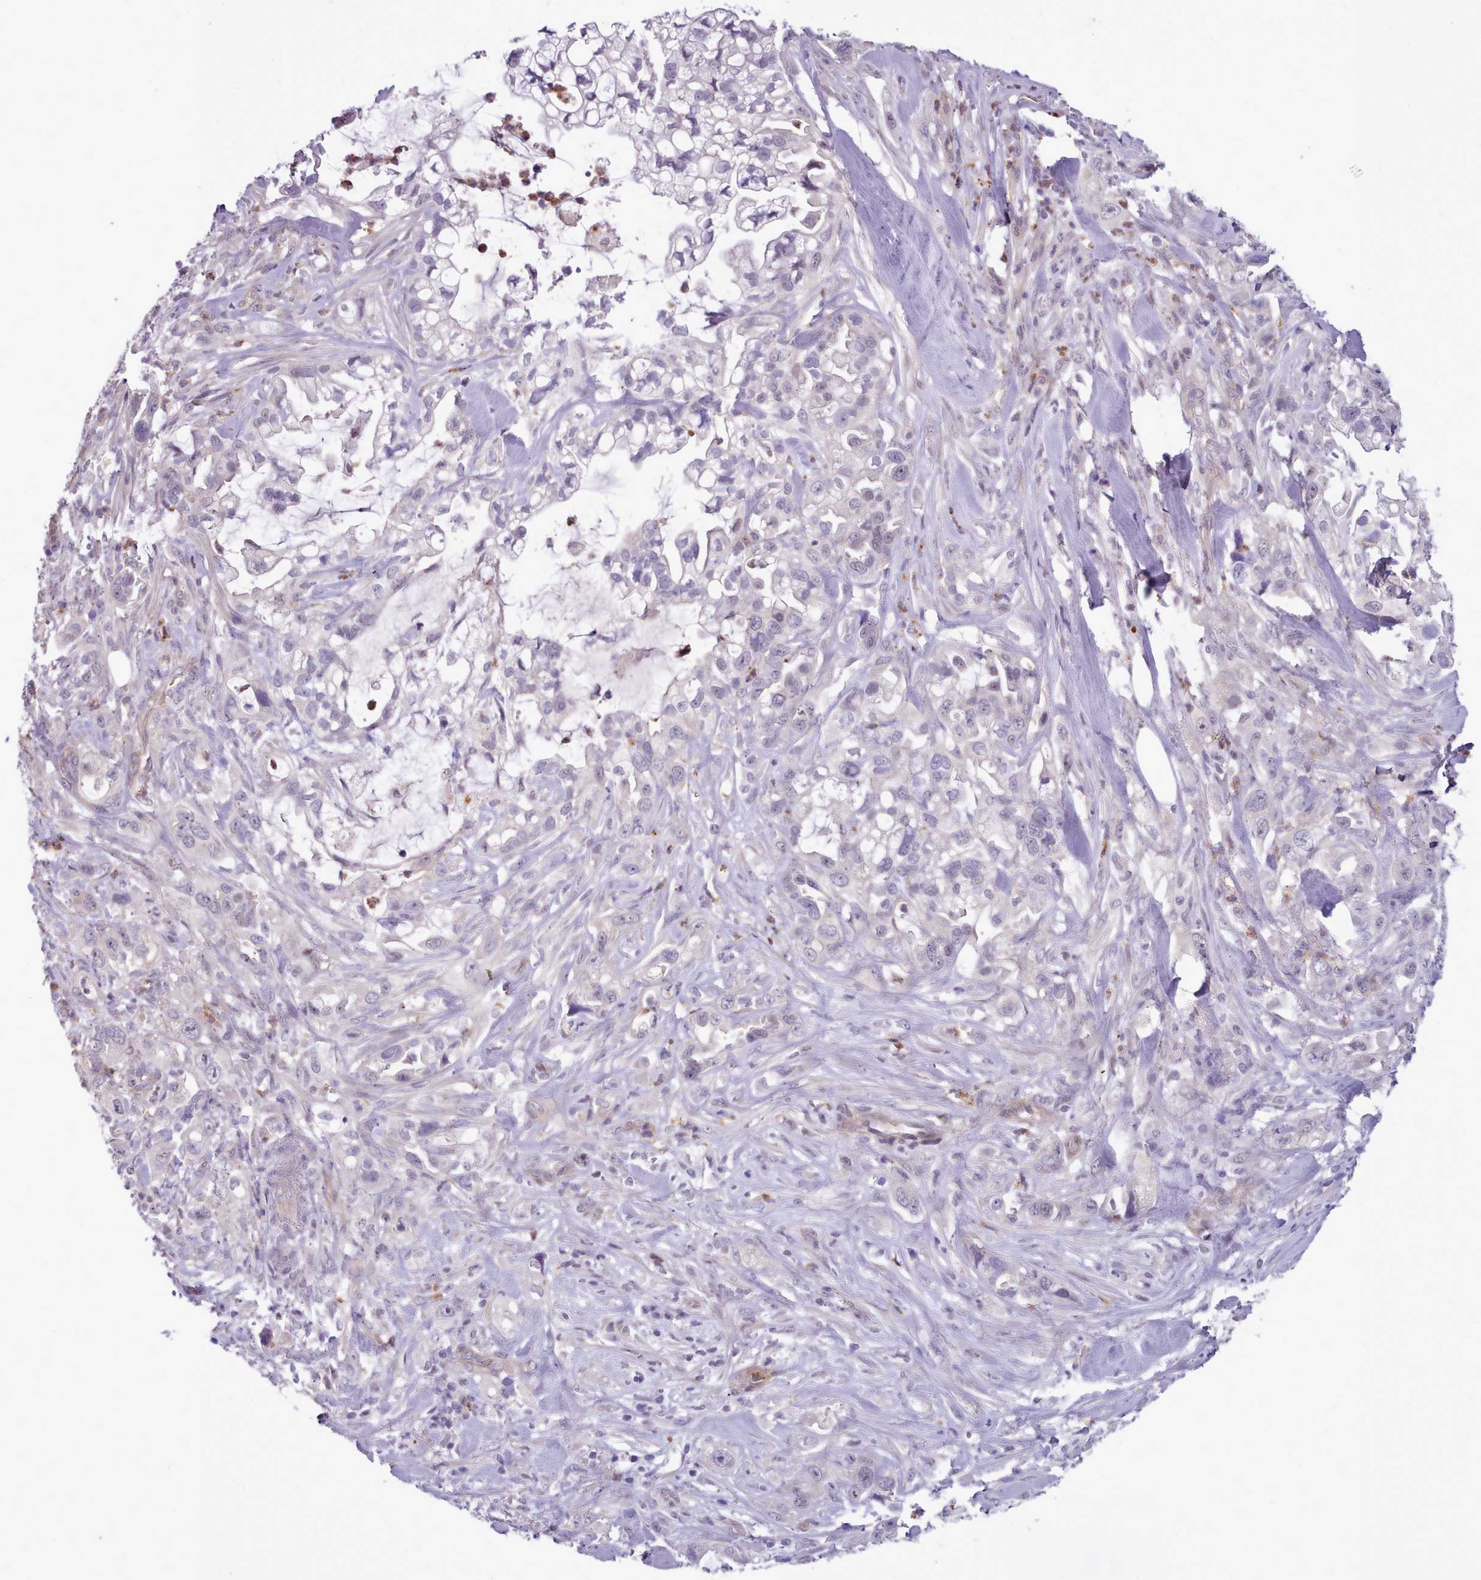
{"staining": {"intensity": "negative", "quantity": "none", "location": "none"}, "tissue": "pancreatic cancer", "cell_type": "Tumor cells", "image_type": "cancer", "snomed": [{"axis": "morphology", "description": "Adenocarcinoma, NOS"}, {"axis": "topography", "description": "Pancreas"}], "caption": "This is an IHC image of human pancreatic cancer. There is no positivity in tumor cells.", "gene": "KCTD16", "patient": {"sex": "female", "age": 61}}